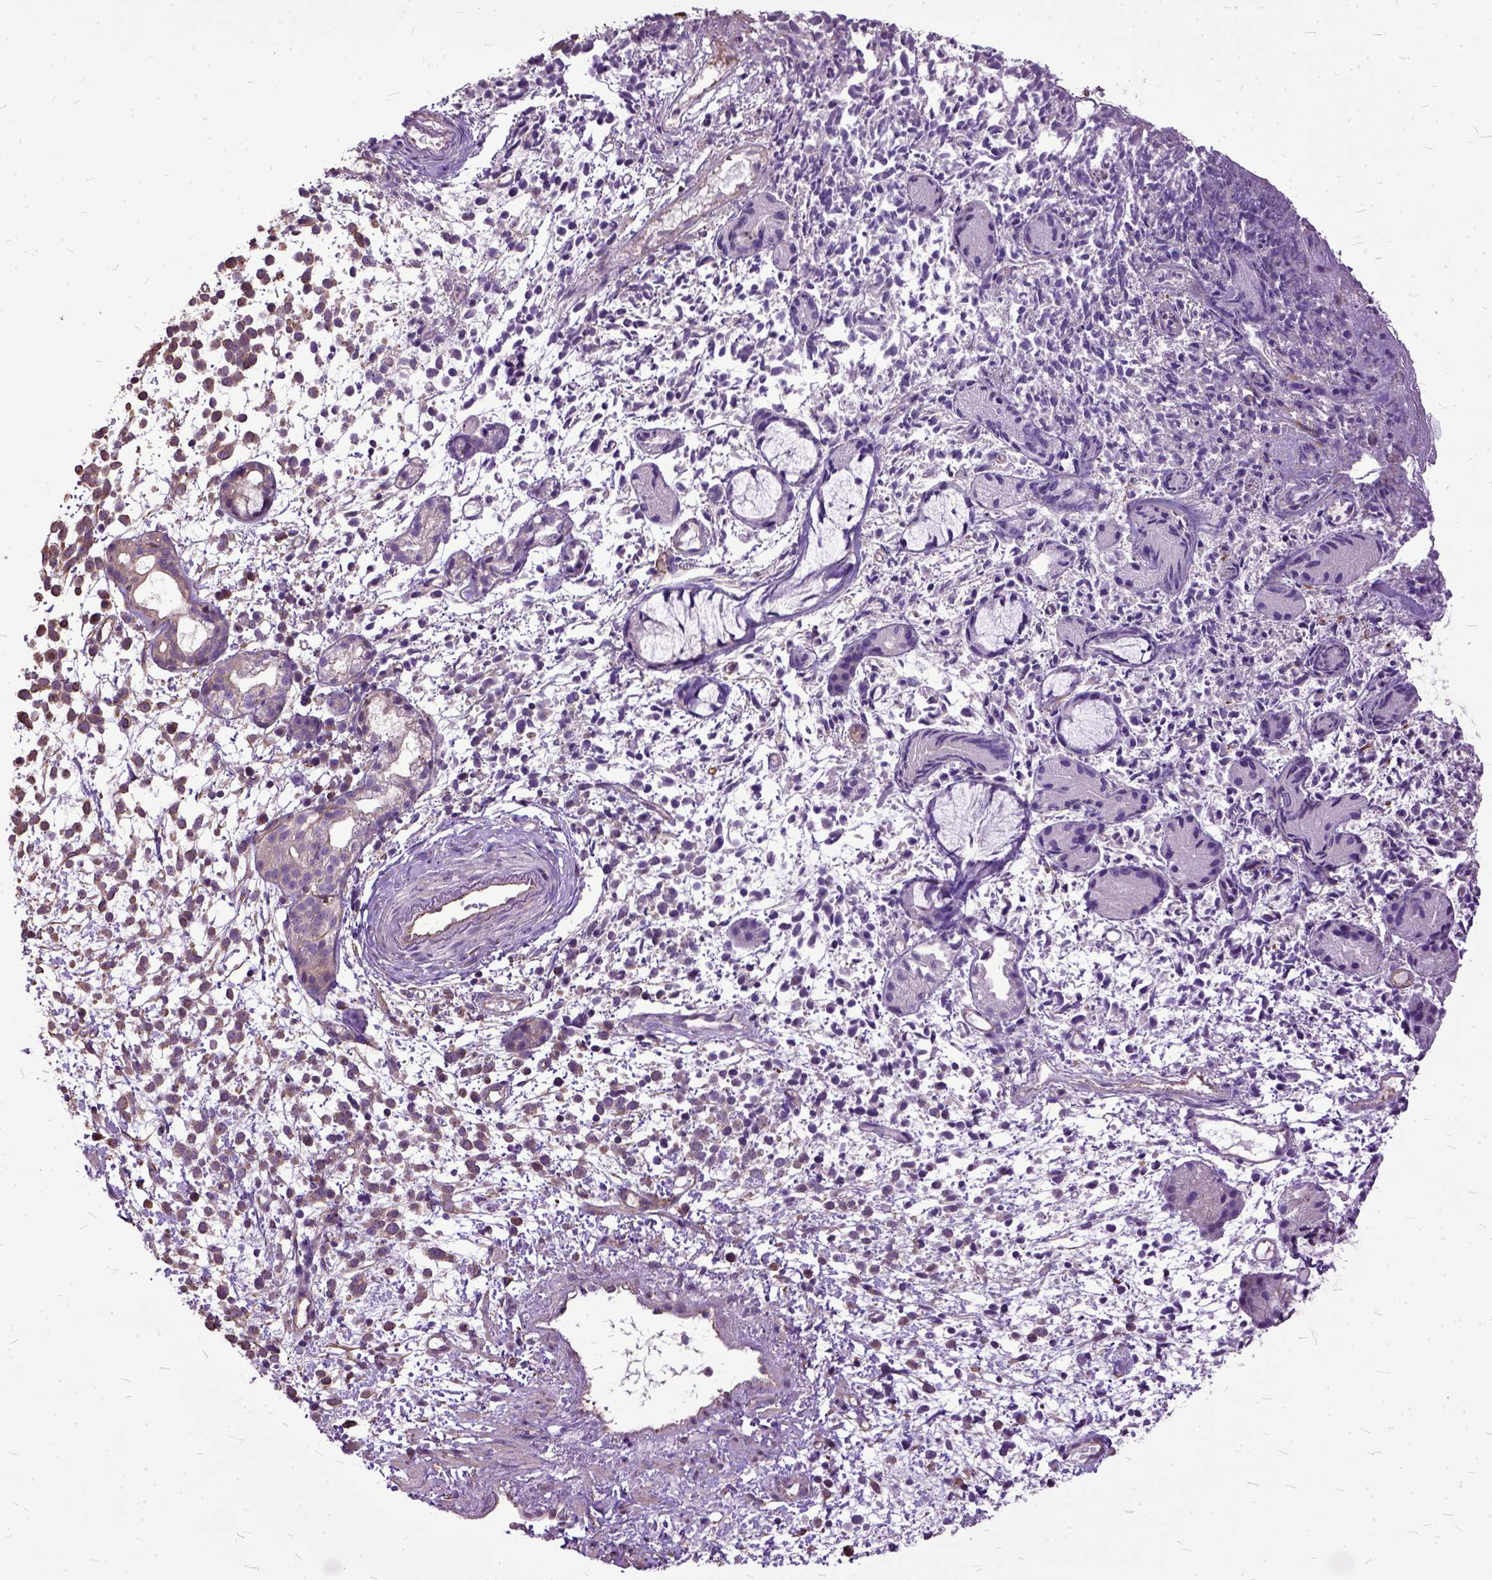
{"staining": {"intensity": "weak", "quantity": ">75%", "location": "cytoplasmic/membranous"}, "tissue": "melanoma", "cell_type": "Tumor cells", "image_type": "cancer", "snomed": [{"axis": "morphology", "description": "Malignant melanoma, NOS"}, {"axis": "topography", "description": "Skin"}], "caption": "This image exhibits malignant melanoma stained with immunohistochemistry (IHC) to label a protein in brown. The cytoplasmic/membranous of tumor cells show weak positivity for the protein. Nuclei are counter-stained blue.", "gene": "AREG", "patient": {"sex": "female", "age": 70}}